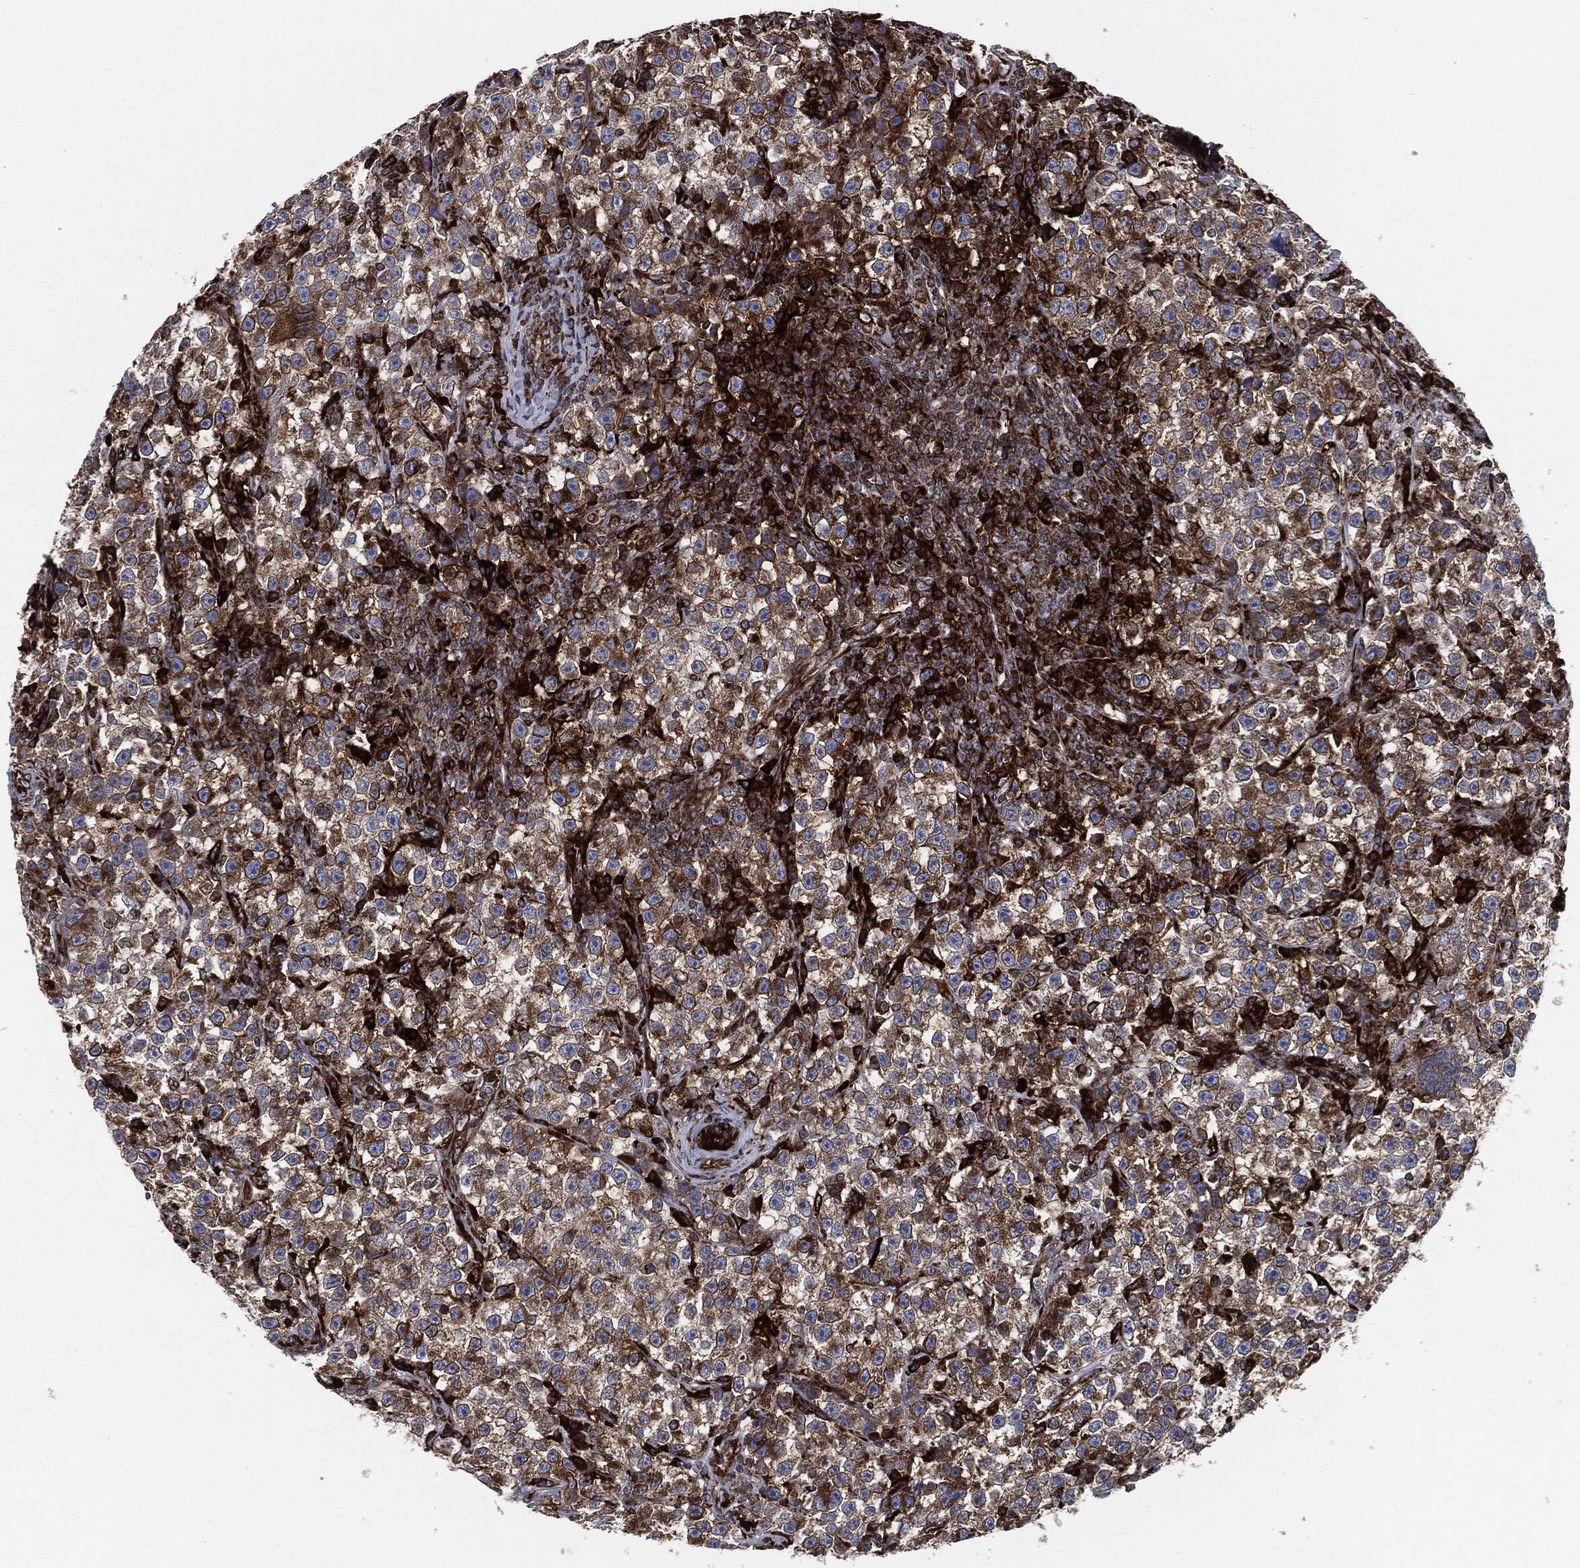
{"staining": {"intensity": "moderate", "quantity": ">75%", "location": "cytoplasmic/membranous"}, "tissue": "testis cancer", "cell_type": "Tumor cells", "image_type": "cancer", "snomed": [{"axis": "morphology", "description": "Seminoma, NOS"}, {"axis": "topography", "description": "Testis"}], "caption": "DAB (3,3'-diaminobenzidine) immunohistochemical staining of testis cancer reveals moderate cytoplasmic/membranous protein staining in about >75% of tumor cells.", "gene": "CALR", "patient": {"sex": "male", "age": 22}}